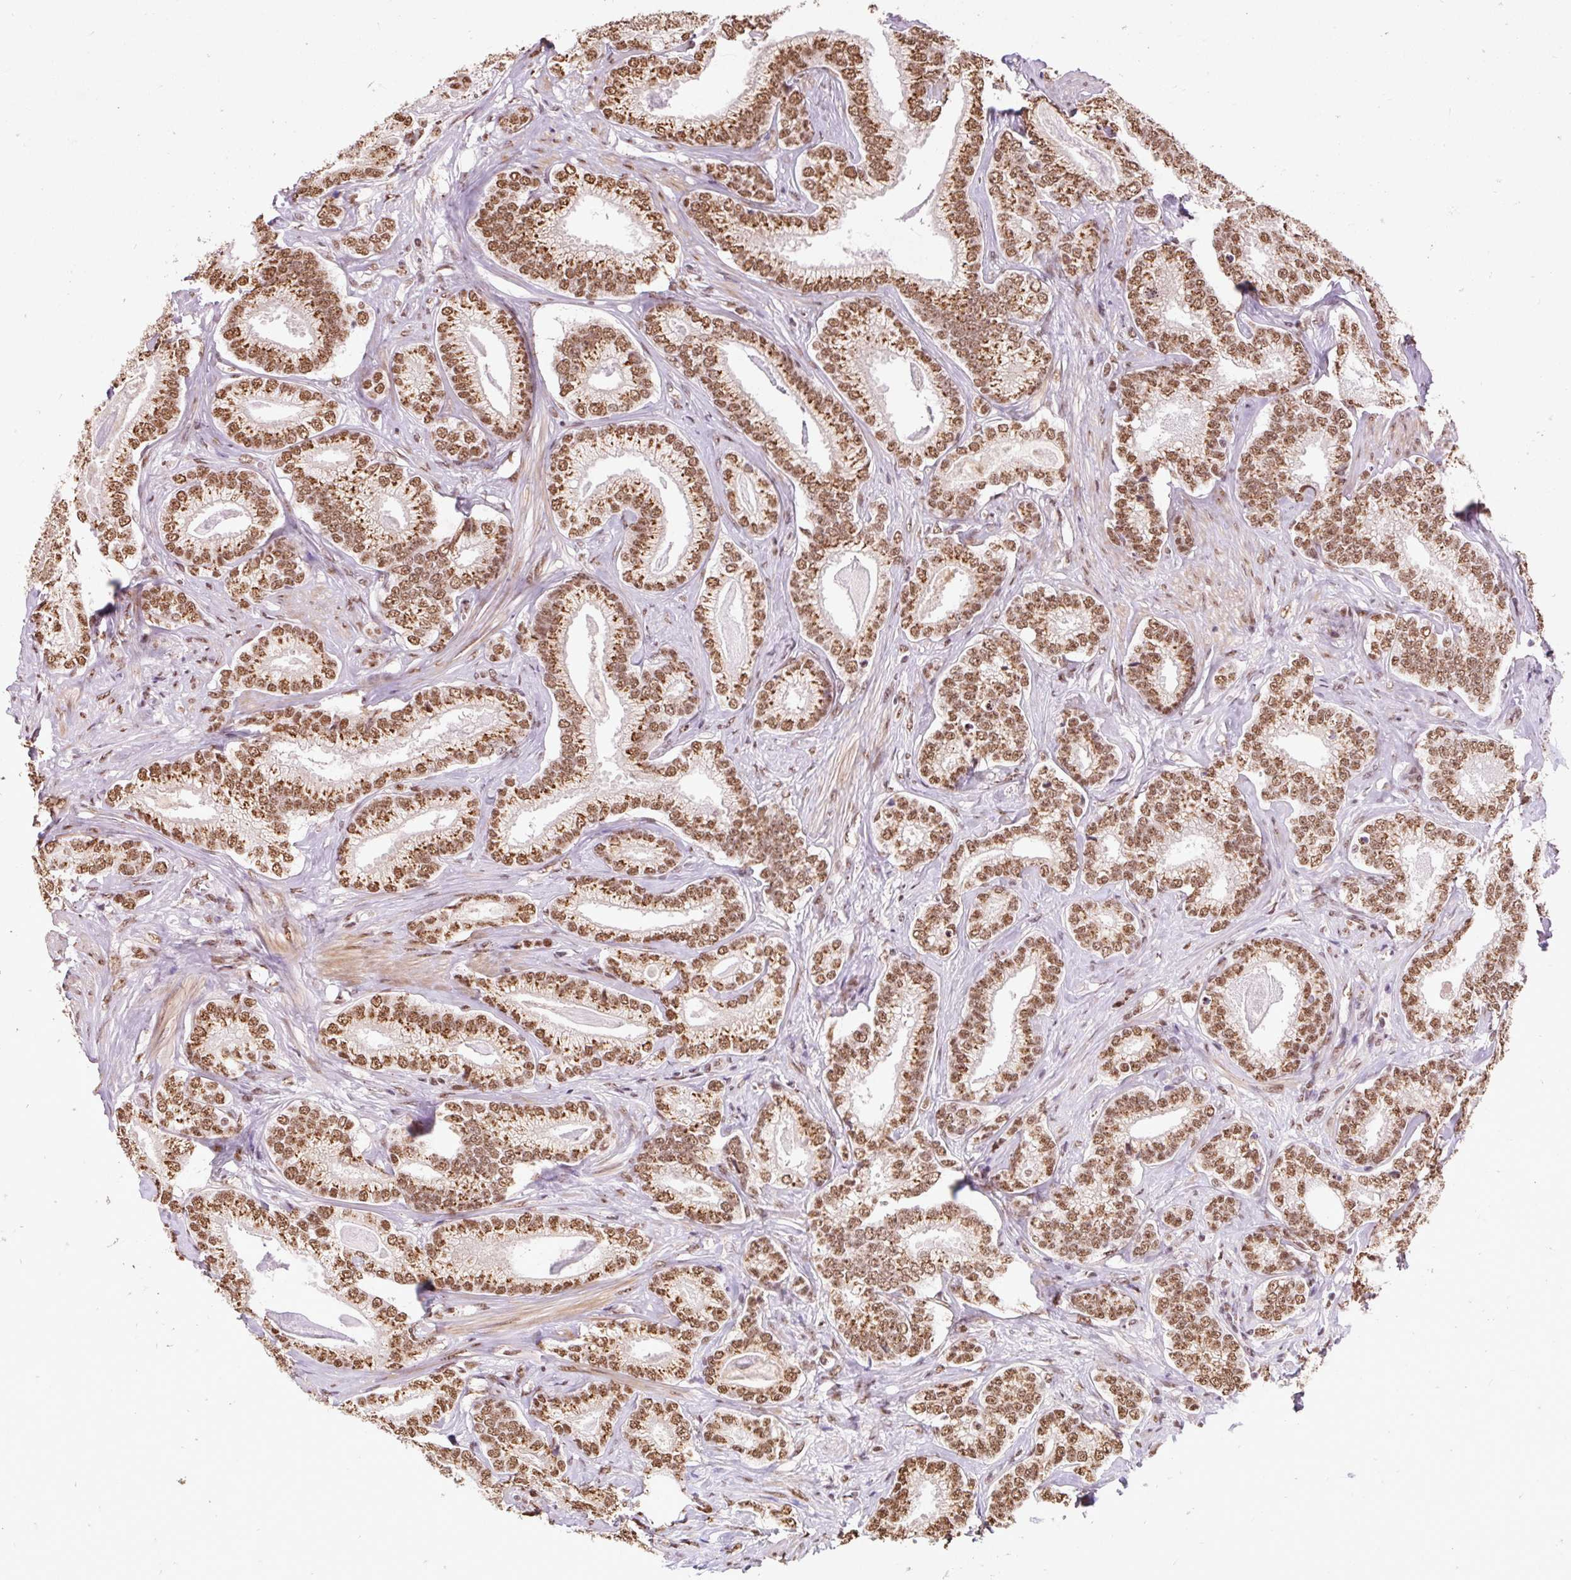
{"staining": {"intensity": "moderate", "quantity": ">75%", "location": "nuclear"}, "tissue": "prostate cancer", "cell_type": "Tumor cells", "image_type": "cancer", "snomed": [{"axis": "morphology", "description": "Adenocarcinoma, Low grade"}, {"axis": "topography", "description": "Prostate"}], "caption": "Protein staining displays moderate nuclear expression in approximately >75% of tumor cells in prostate low-grade adenocarcinoma.", "gene": "BICRA", "patient": {"sex": "male", "age": 63}}